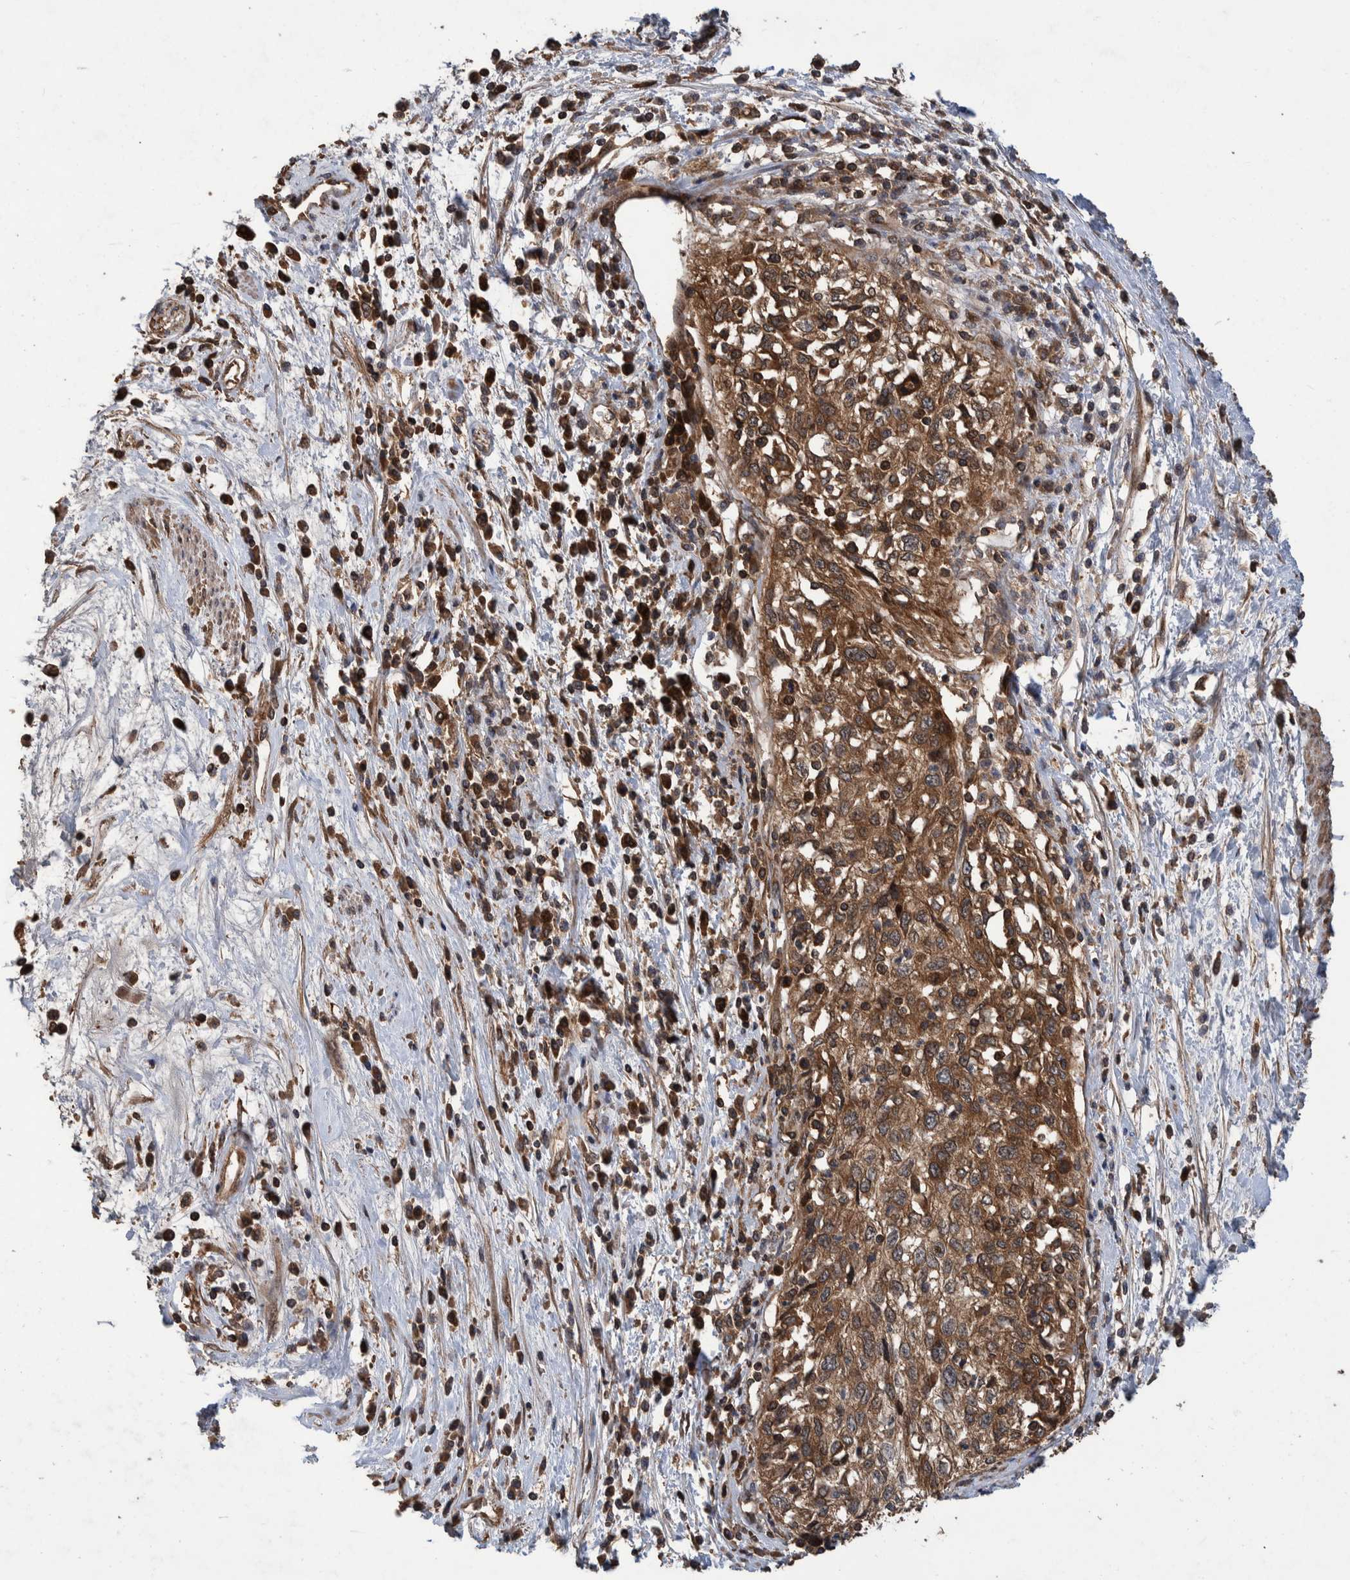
{"staining": {"intensity": "moderate", "quantity": ">75%", "location": "cytoplasmic/membranous"}, "tissue": "cervical cancer", "cell_type": "Tumor cells", "image_type": "cancer", "snomed": [{"axis": "morphology", "description": "Squamous cell carcinoma, NOS"}, {"axis": "topography", "description": "Cervix"}], "caption": "An image showing moderate cytoplasmic/membranous expression in about >75% of tumor cells in cervical squamous cell carcinoma, as visualized by brown immunohistochemical staining.", "gene": "VBP1", "patient": {"sex": "female", "age": 57}}